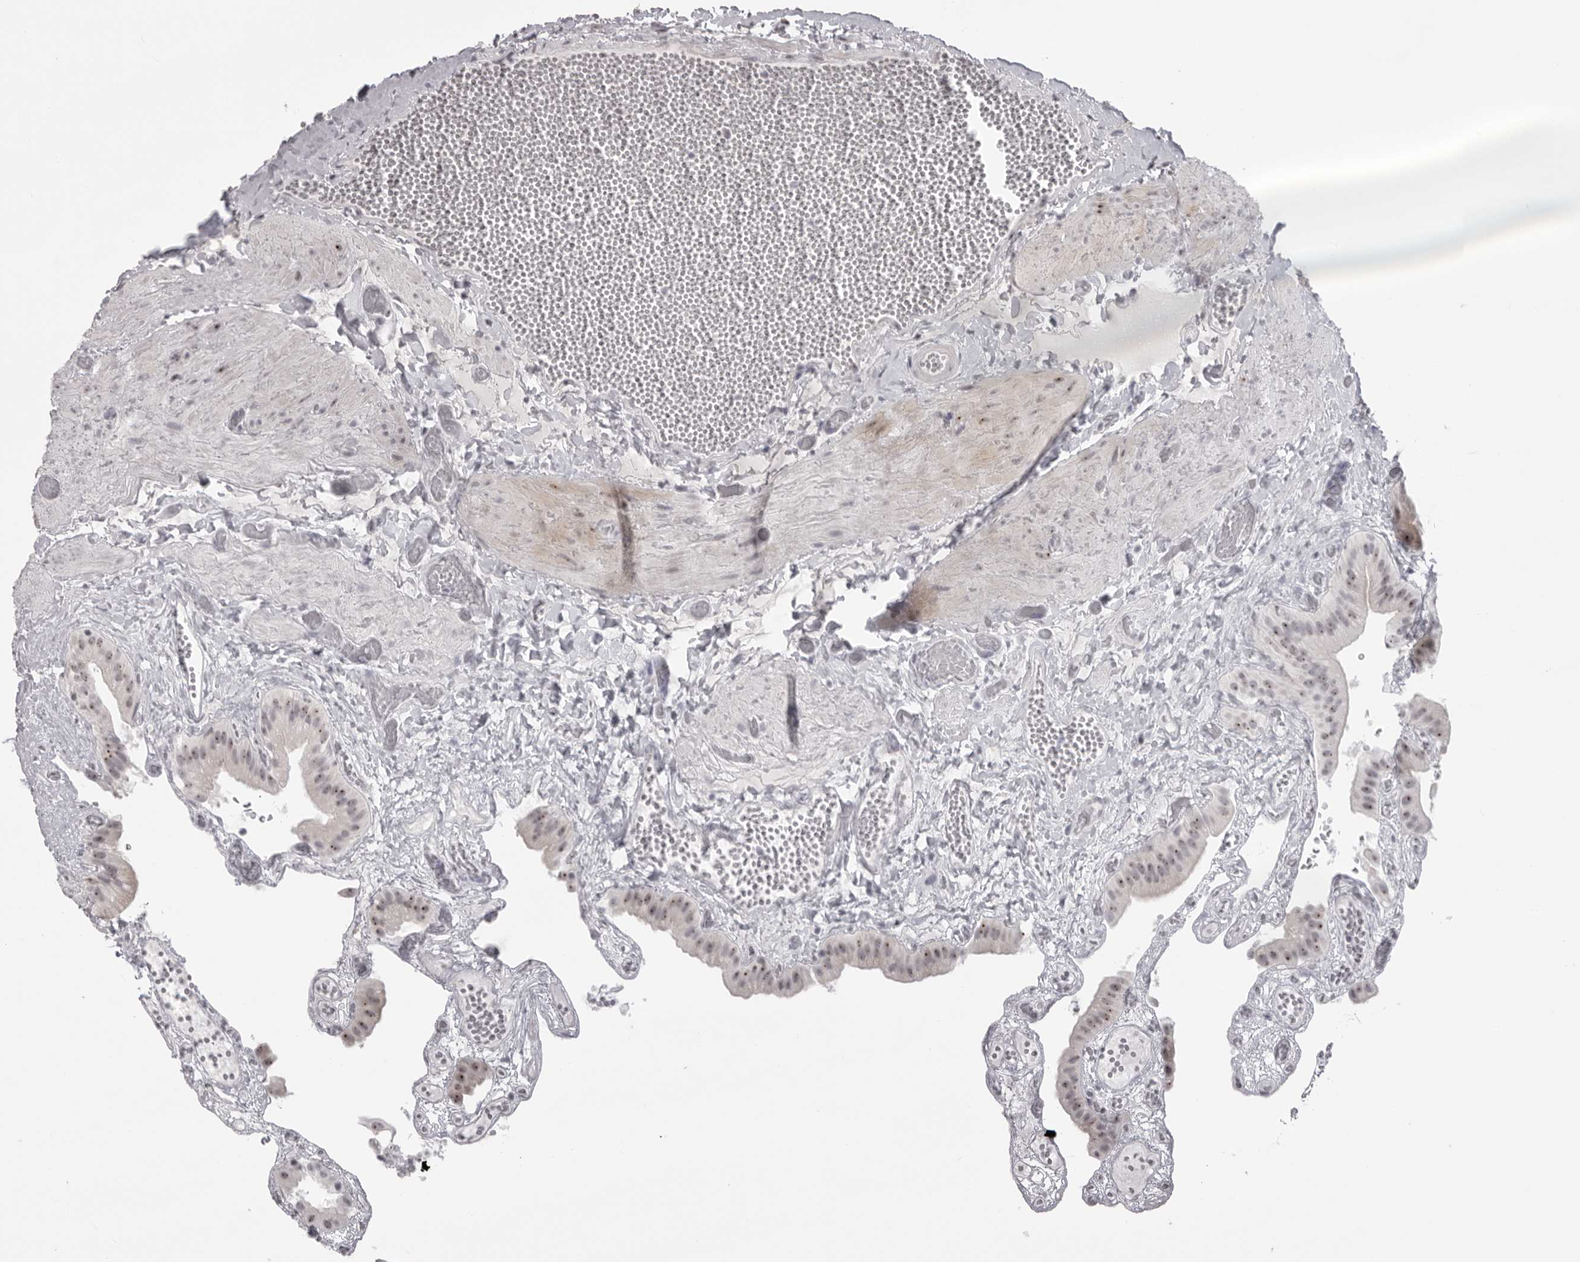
{"staining": {"intensity": "moderate", "quantity": "25%-75%", "location": "nuclear"}, "tissue": "gallbladder", "cell_type": "Glandular cells", "image_type": "normal", "snomed": [{"axis": "morphology", "description": "Normal tissue, NOS"}, {"axis": "topography", "description": "Gallbladder"}], "caption": "This is a histology image of immunohistochemistry (IHC) staining of normal gallbladder, which shows moderate expression in the nuclear of glandular cells.", "gene": "HELZ", "patient": {"sex": "female", "age": 64}}